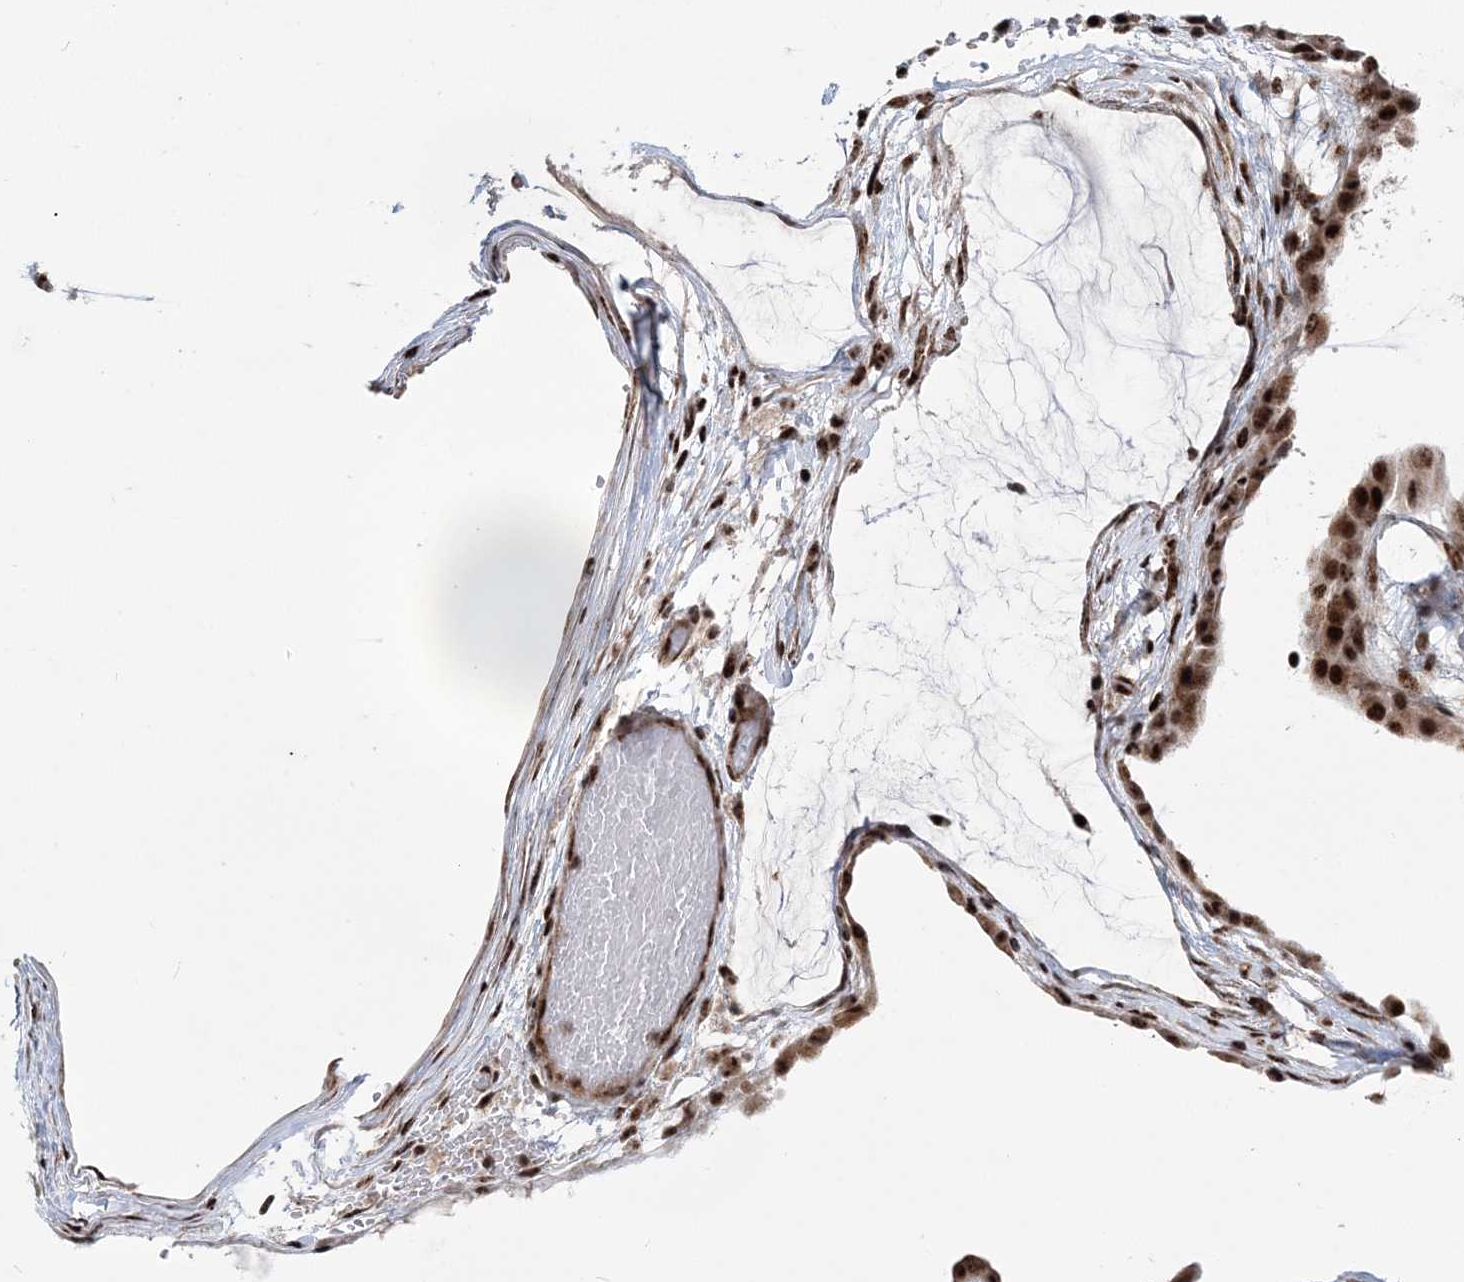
{"staining": {"intensity": "strong", "quantity": ">75%", "location": "nuclear"}, "tissue": "ovarian cancer", "cell_type": "Tumor cells", "image_type": "cancer", "snomed": [{"axis": "morphology", "description": "Cystadenocarcinoma, mucinous, NOS"}, {"axis": "topography", "description": "Ovary"}], "caption": "Immunohistochemical staining of ovarian cancer reveals high levels of strong nuclear expression in approximately >75% of tumor cells.", "gene": "TATDN2", "patient": {"sex": "female", "age": 39}}